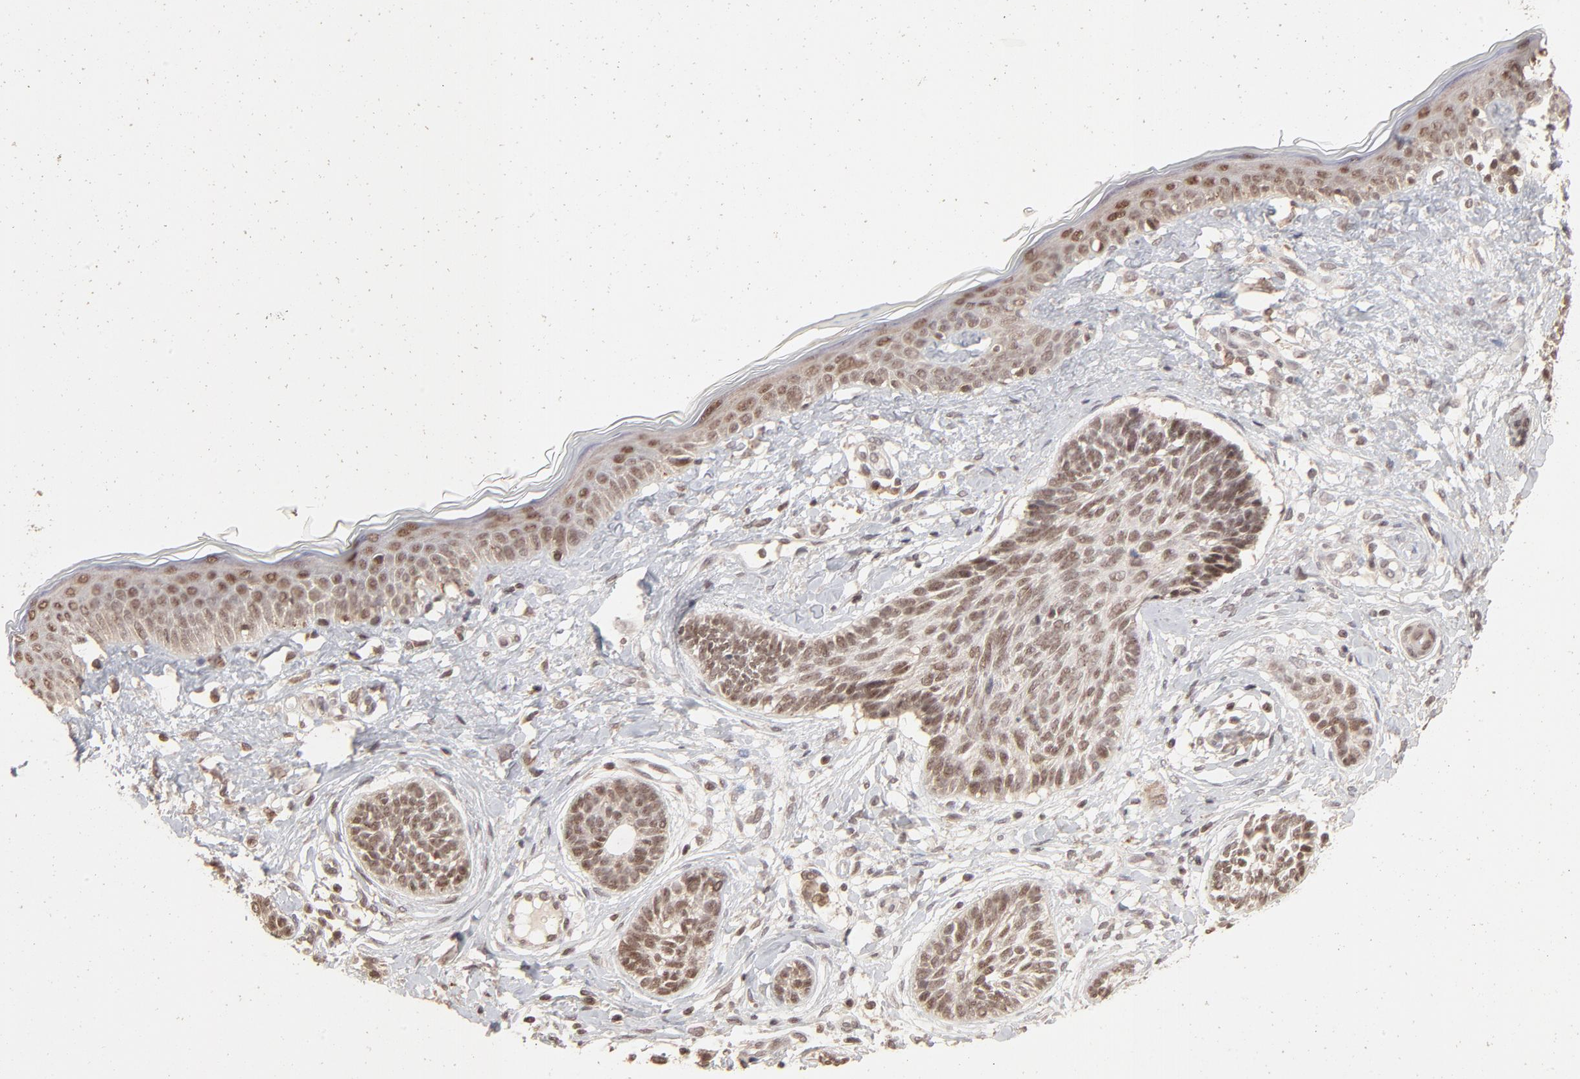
{"staining": {"intensity": "moderate", "quantity": ">75%", "location": "nuclear"}, "tissue": "skin cancer", "cell_type": "Tumor cells", "image_type": "cancer", "snomed": [{"axis": "morphology", "description": "Normal tissue, NOS"}, {"axis": "morphology", "description": "Basal cell carcinoma"}, {"axis": "topography", "description": "Skin"}], "caption": "The micrograph displays immunohistochemical staining of skin cancer (basal cell carcinoma). There is moderate nuclear staining is appreciated in approximately >75% of tumor cells. (brown staining indicates protein expression, while blue staining denotes nuclei).", "gene": "ARIH1", "patient": {"sex": "male", "age": 63}}